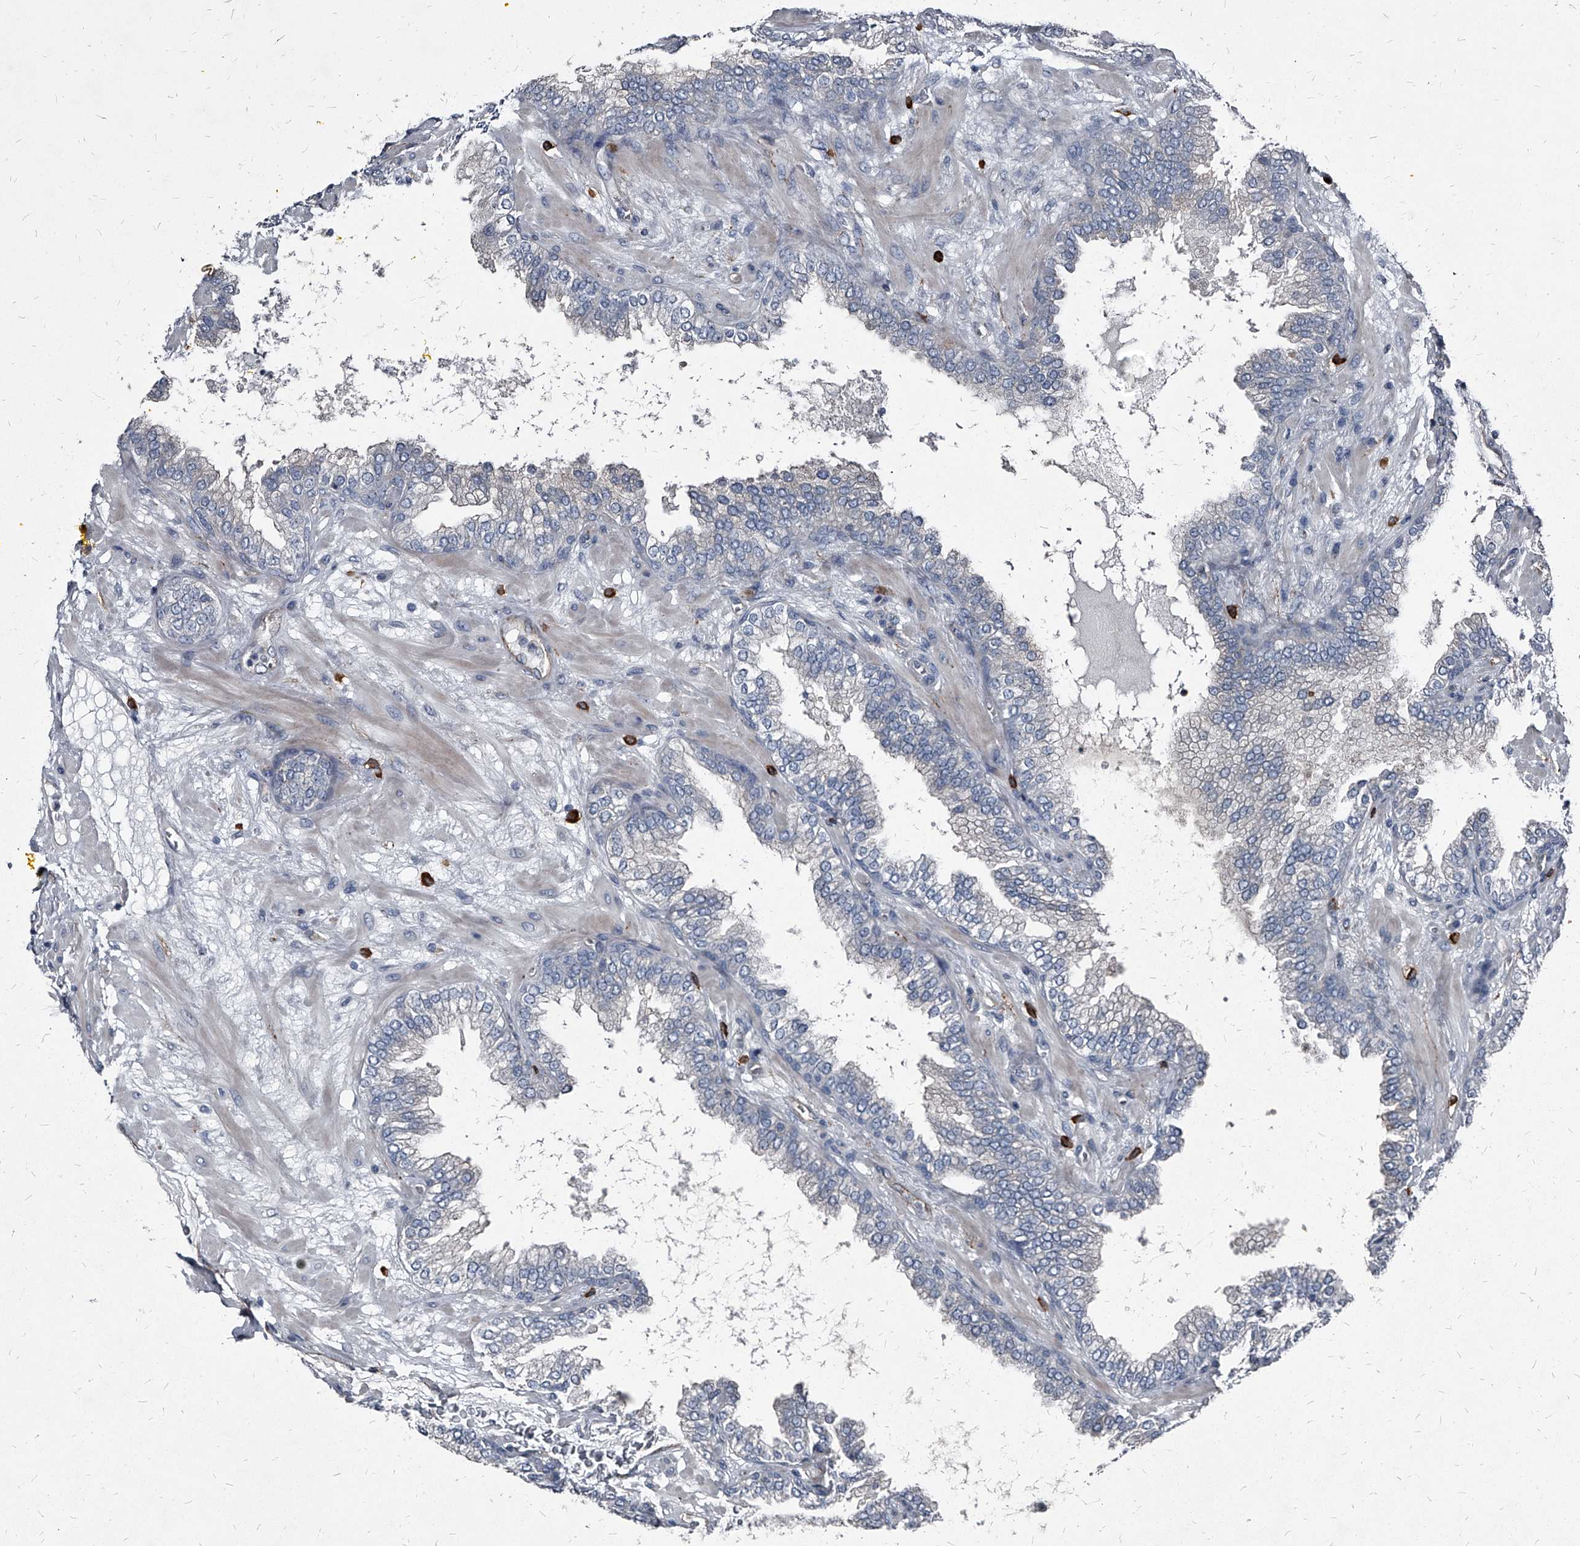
{"staining": {"intensity": "negative", "quantity": "none", "location": "none"}, "tissue": "prostate cancer", "cell_type": "Tumor cells", "image_type": "cancer", "snomed": [{"axis": "morphology", "description": "Adenocarcinoma, High grade"}, {"axis": "topography", "description": "Prostate"}], "caption": "High-grade adenocarcinoma (prostate) was stained to show a protein in brown. There is no significant expression in tumor cells.", "gene": "PGLYRP3", "patient": {"sex": "male", "age": 58}}